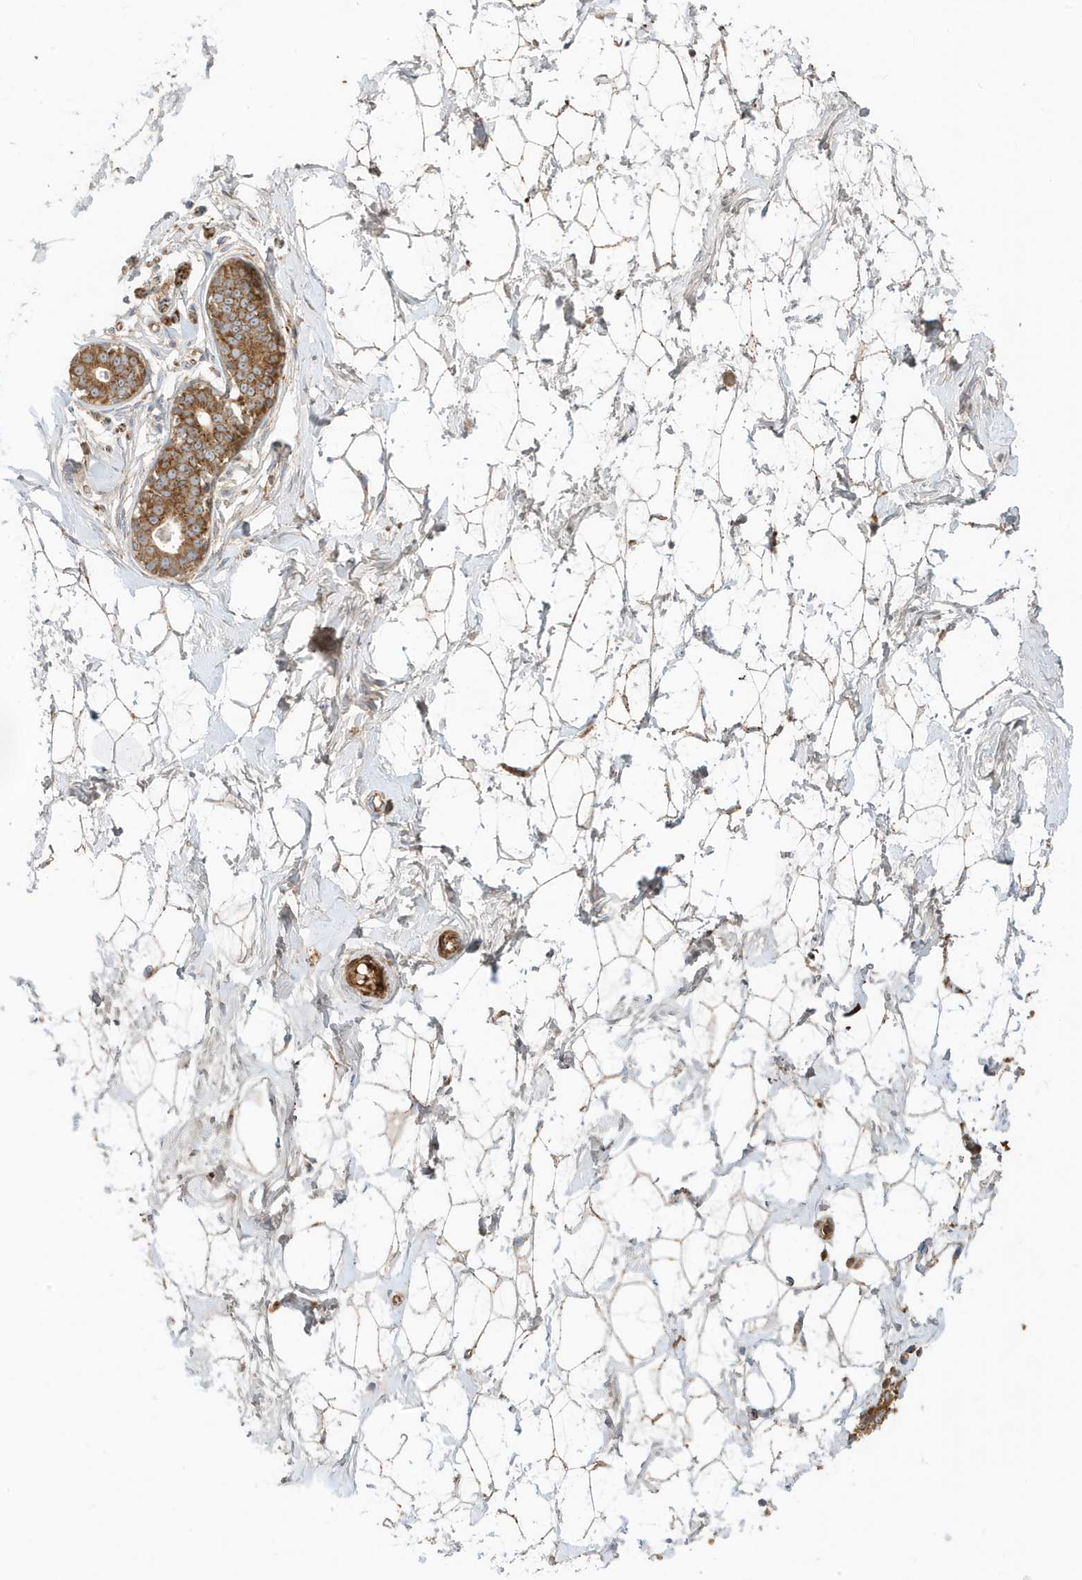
{"staining": {"intensity": "moderate", "quantity": ">75%", "location": "cytoplasmic/membranous"}, "tissue": "breast", "cell_type": "Adipocytes", "image_type": "normal", "snomed": [{"axis": "morphology", "description": "Normal tissue, NOS"}, {"axis": "morphology", "description": "Adenoma, NOS"}, {"axis": "topography", "description": "Breast"}], "caption": "High-power microscopy captured an IHC micrograph of unremarkable breast, revealing moderate cytoplasmic/membranous positivity in about >75% of adipocytes.", "gene": "IFT57", "patient": {"sex": "female", "age": 23}}